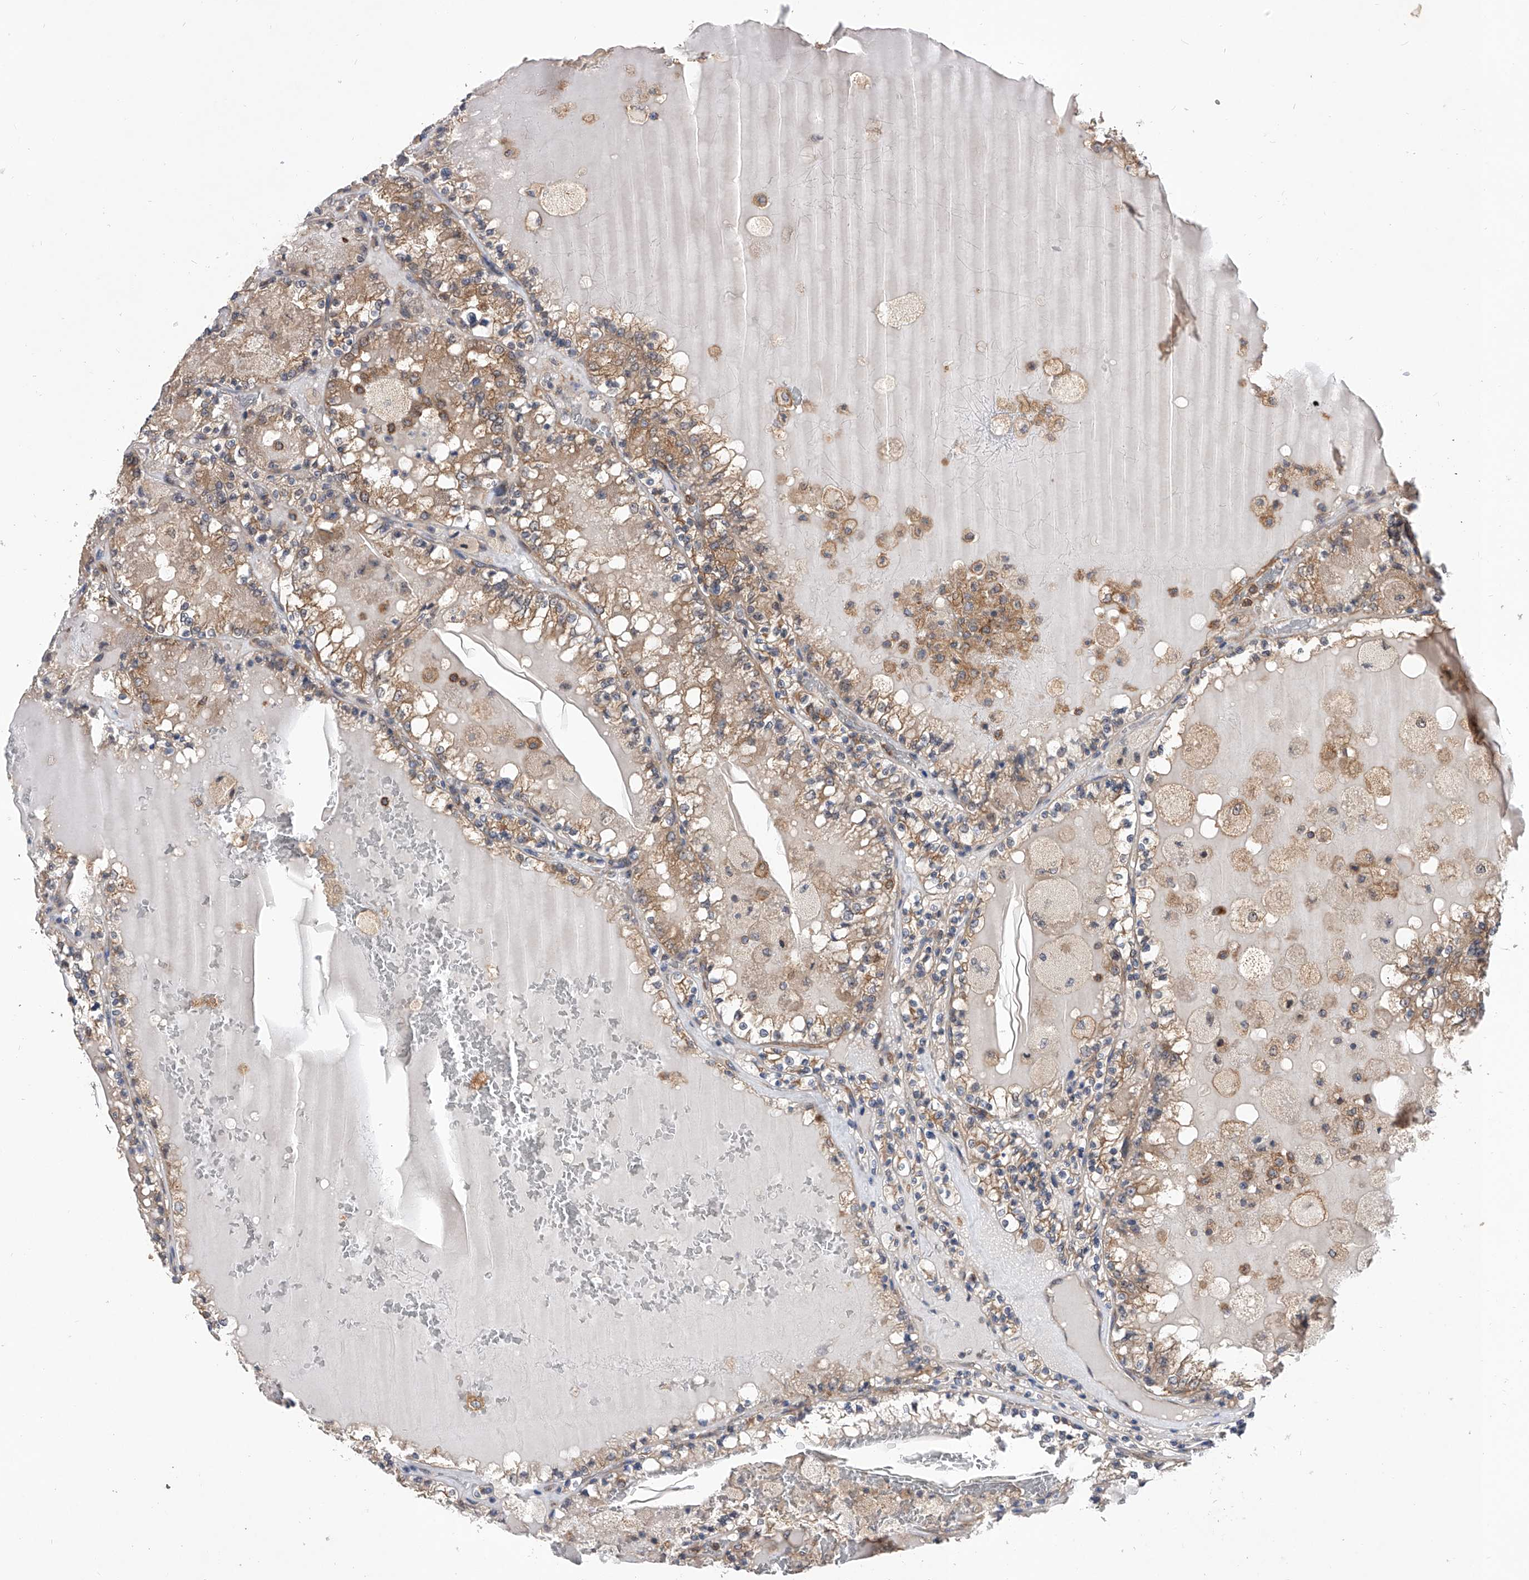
{"staining": {"intensity": "moderate", "quantity": ">75%", "location": "cytoplasmic/membranous"}, "tissue": "renal cancer", "cell_type": "Tumor cells", "image_type": "cancer", "snomed": [{"axis": "morphology", "description": "Adenocarcinoma, NOS"}, {"axis": "topography", "description": "Kidney"}], "caption": "Immunohistochemistry (IHC) staining of renal adenocarcinoma, which reveals medium levels of moderate cytoplasmic/membranous staining in approximately >75% of tumor cells indicating moderate cytoplasmic/membranous protein positivity. The staining was performed using DAB (3,3'-diaminobenzidine) (brown) for protein detection and nuclei were counterstained in hematoxylin (blue).", "gene": "CFAP410", "patient": {"sex": "female", "age": 56}}